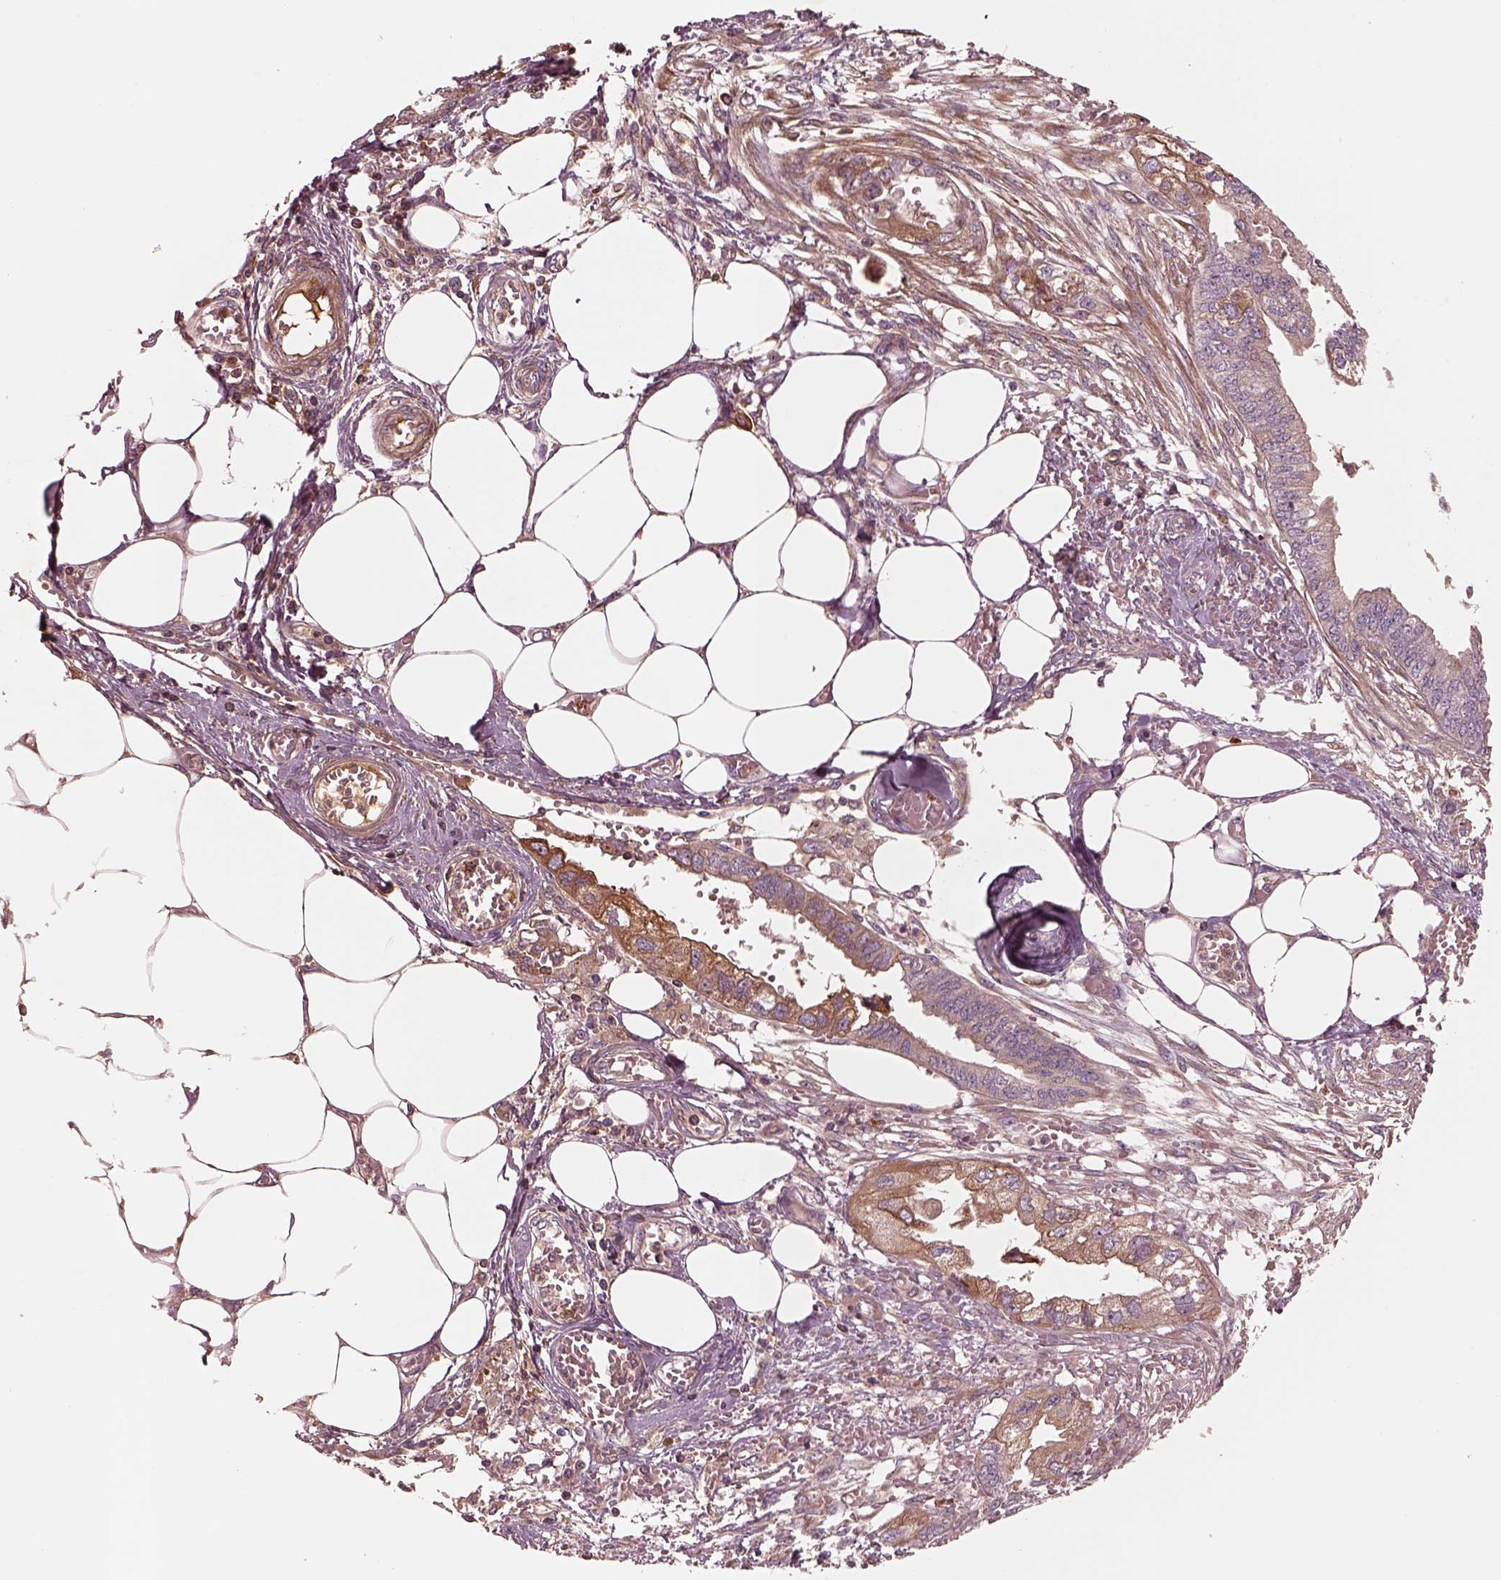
{"staining": {"intensity": "moderate", "quantity": "<25%", "location": "cytoplasmic/membranous"}, "tissue": "endometrial cancer", "cell_type": "Tumor cells", "image_type": "cancer", "snomed": [{"axis": "morphology", "description": "Adenocarcinoma, NOS"}, {"axis": "morphology", "description": "Adenocarcinoma, metastatic, NOS"}, {"axis": "topography", "description": "Adipose tissue"}, {"axis": "topography", "description": "Endometrium"}], "caption": "Approximately <25% of tumor cells in human endometrial cancer (metastatic adenocarcinoma) demonstrate moderate cytoplasmic/membranous protein positivity as visualized by brown immunohistochemical staining.", "gene": "ASCC2", "patient": {"sex": "female", "age": 67}}